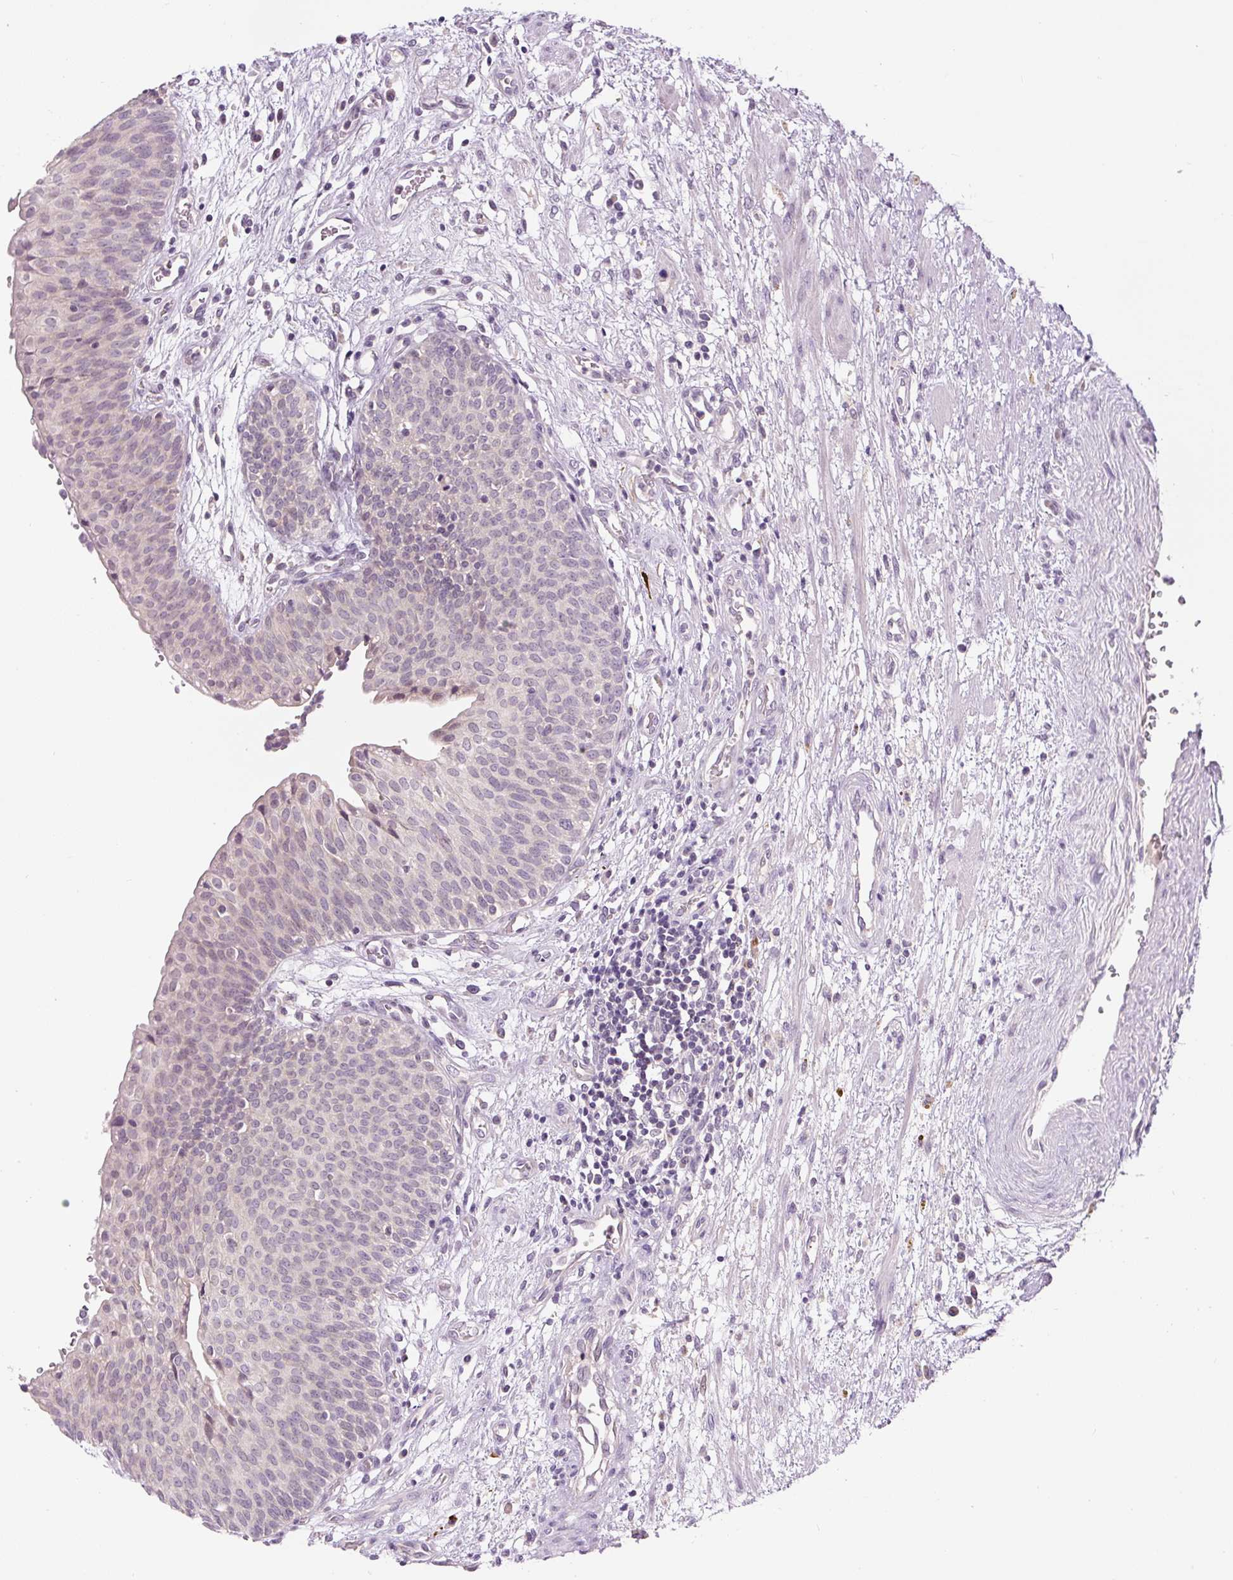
{"staining": {"intensity": "negative", "quantity": "none", "location": "none"}, "tissue": "urinary bladder", "cell_type": "Urothelial cells", "image_type": "normal", "snomed": [{"axis": "morphology", "description": "Normal tissue, NOS"}, {"axis": "topography", "description": "Urinary bladder"}], "caption": "A high-resolution micrograph shows IHC staining of normal urinary bladder, which exhibits no significant positivity in urothelial cells. The staining was performed using DAB (3,3'-diaminobenzidine) to visualize the protein expression in brown, while the nuclei were stained in blue with hematoxylin (Magnification: 20x).", "gene": "FABP7", "patient": {"sex": "male", "age": 55}}